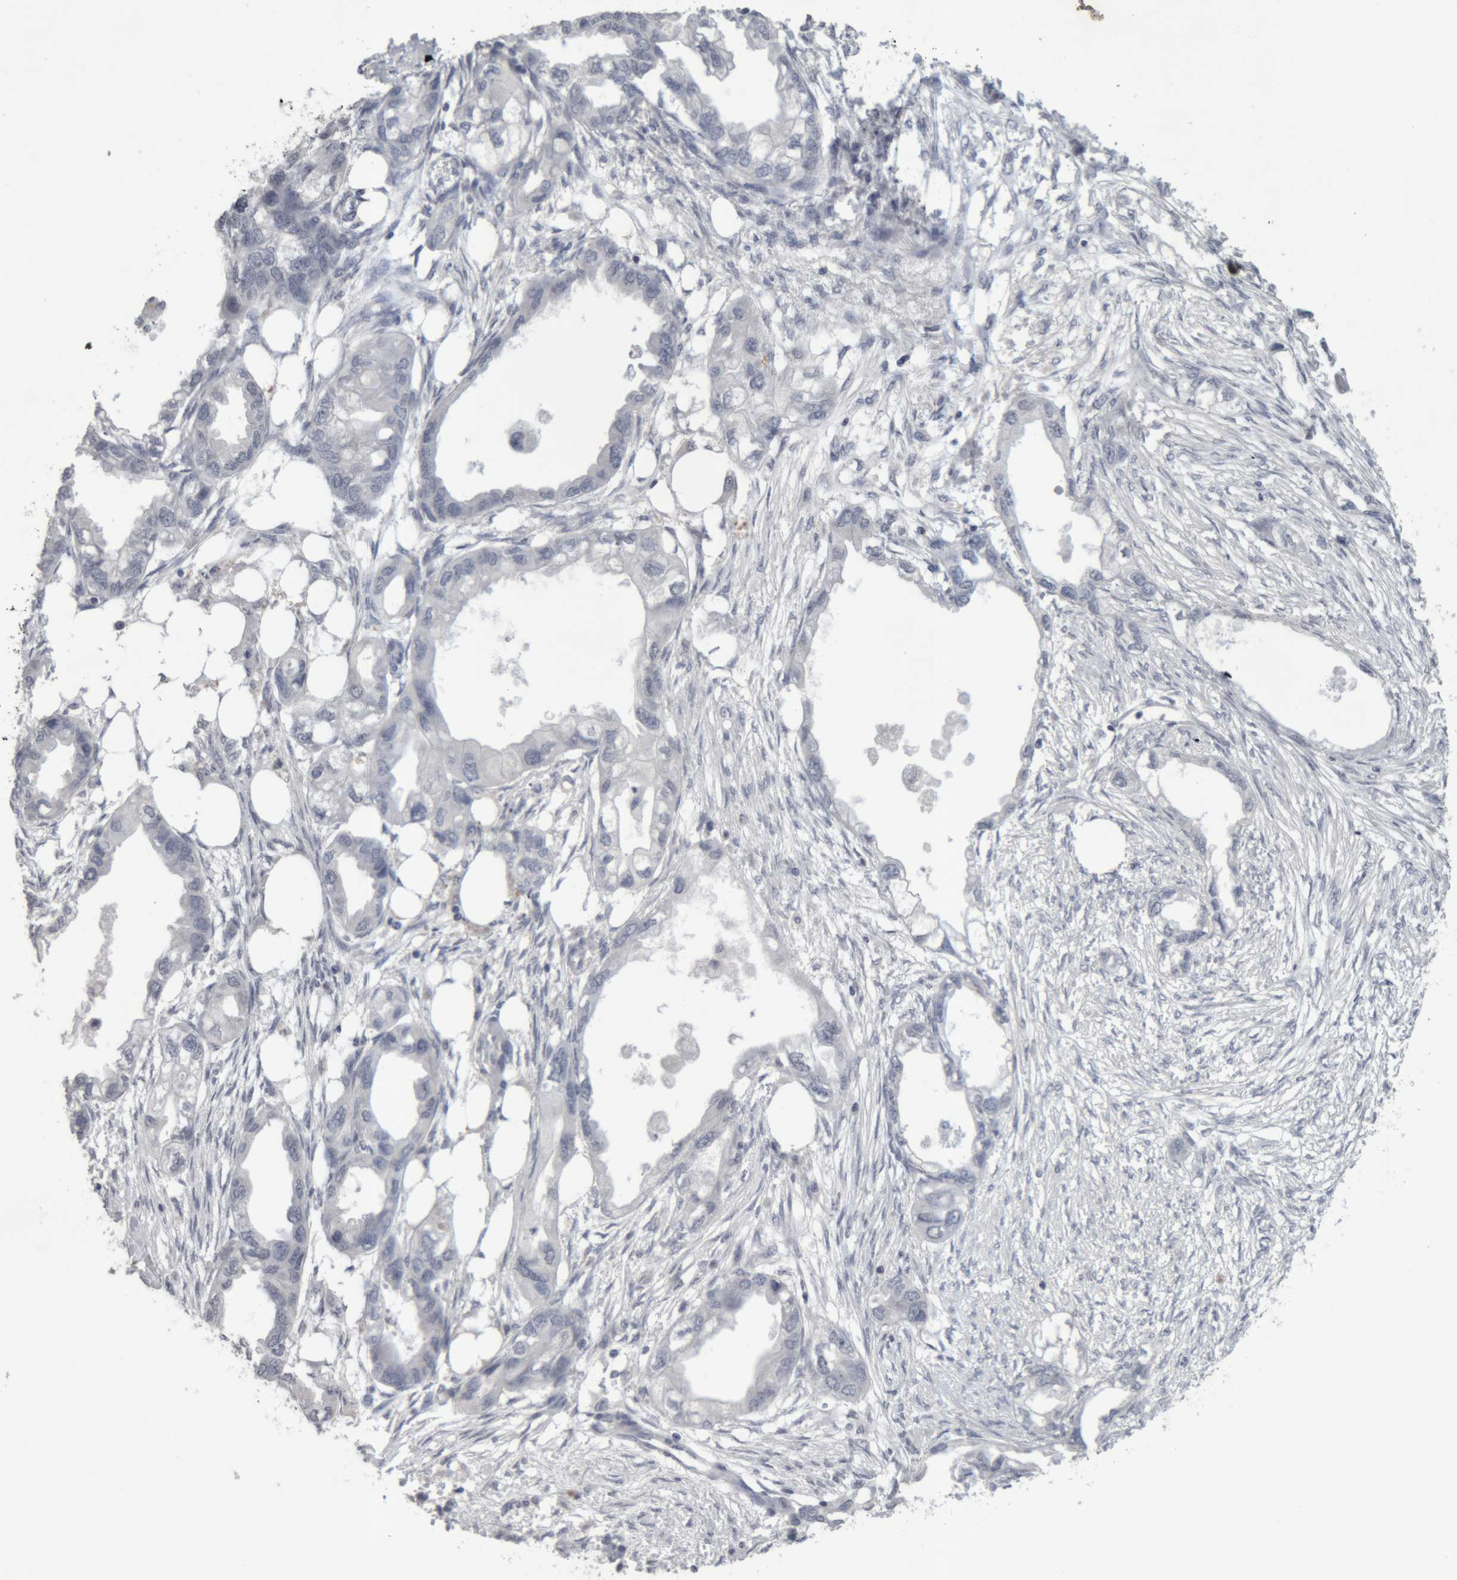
{"staining": {"intensity": "negative", "quantity": "none", "location": "none"}, "tissue": "endometrial cancer", "cell_type": "Tumor cells", "image_type": "cancer", "snomed": [{"axis": "morphology", "description": "Adenocarcinoma, NOS"}, {"axis": "morphology", "description": "Adenocarcinoma, metastatic, NOS"}, {"axis": "topography", "description": "Adipose tissue"}, {"axis": "topography", "description": "Endometrium"}], "caption": "Immunohistochemistry micrograph of neoplastic tissue: endometrial cancer (adenocarcinoma) stained with DAB (3,3'-diaminobenzidine) reveals no significant protein expression in tumor cells.", "gene": "NFATC2", "patient": {"sex": "female", "age": 67}}